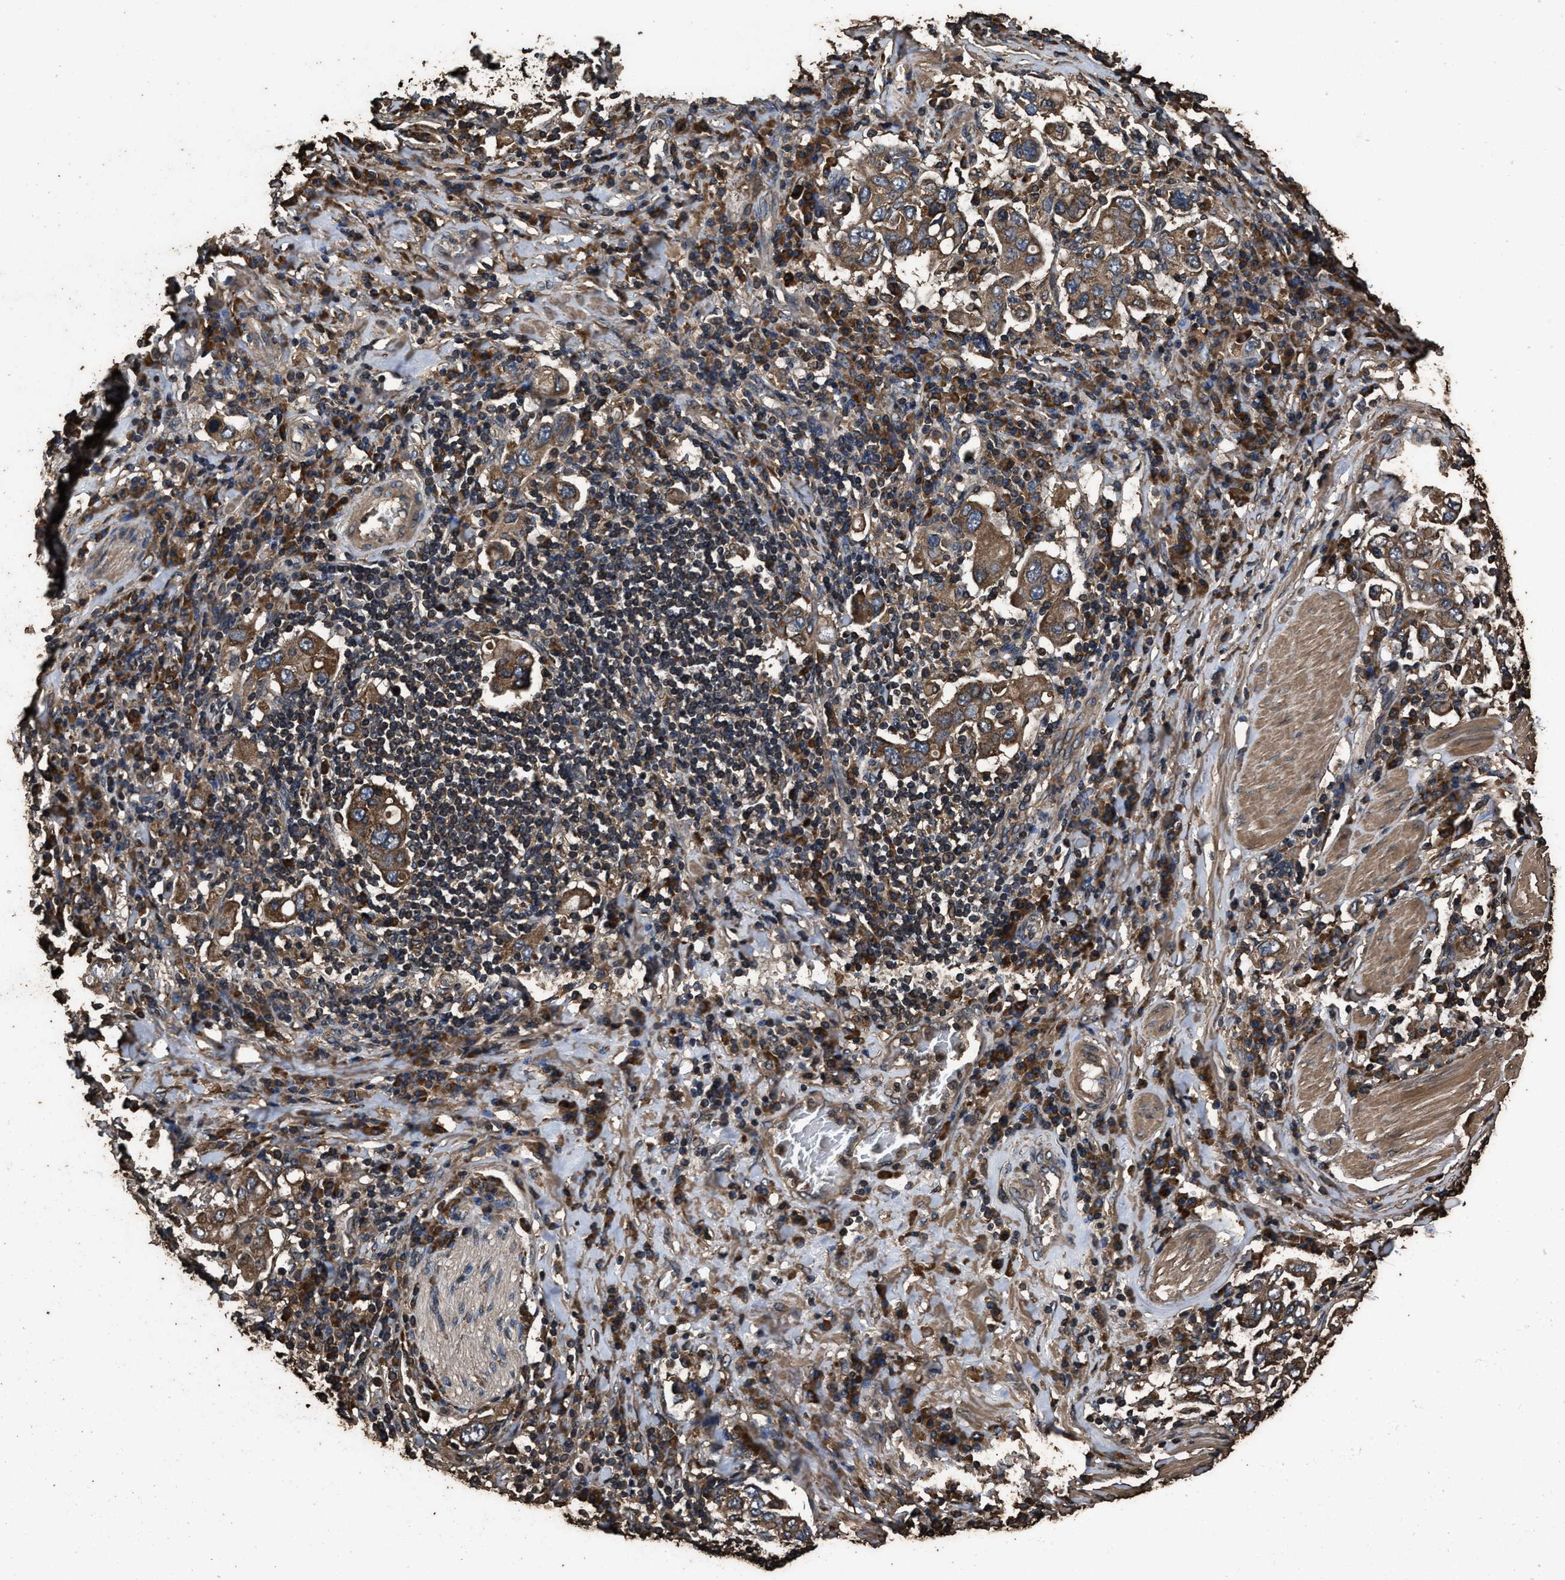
{"staining": {"intensity": "moderate", "quantity": ">75%", "location": "cytoplasmic/membranous"}, "tissue": "stomach cancer", "cell_type": "Tumor cells", "image_type": "cancer", "snomed": [{"axis": "morphology", "description": "Adenocarcinoma, NOS"}, {"axis": "topography", "description": "Stomach, upper"}], "caption": "Immunohistochemical staining of adenocarcinoma (stomach) shows medium levels of moderate cytoplasmic/membranous positivity in approximately >75% of tumor cells. The staining was performed using DAB (3,3'-diaminobenzidine) to visualize the protein expression in brown, while the nuclei were stained in blue with hematoxylin (Magnification: 20x).", "gene": "ZMYND19", "patient": {"sex": "male", "age": 62}}